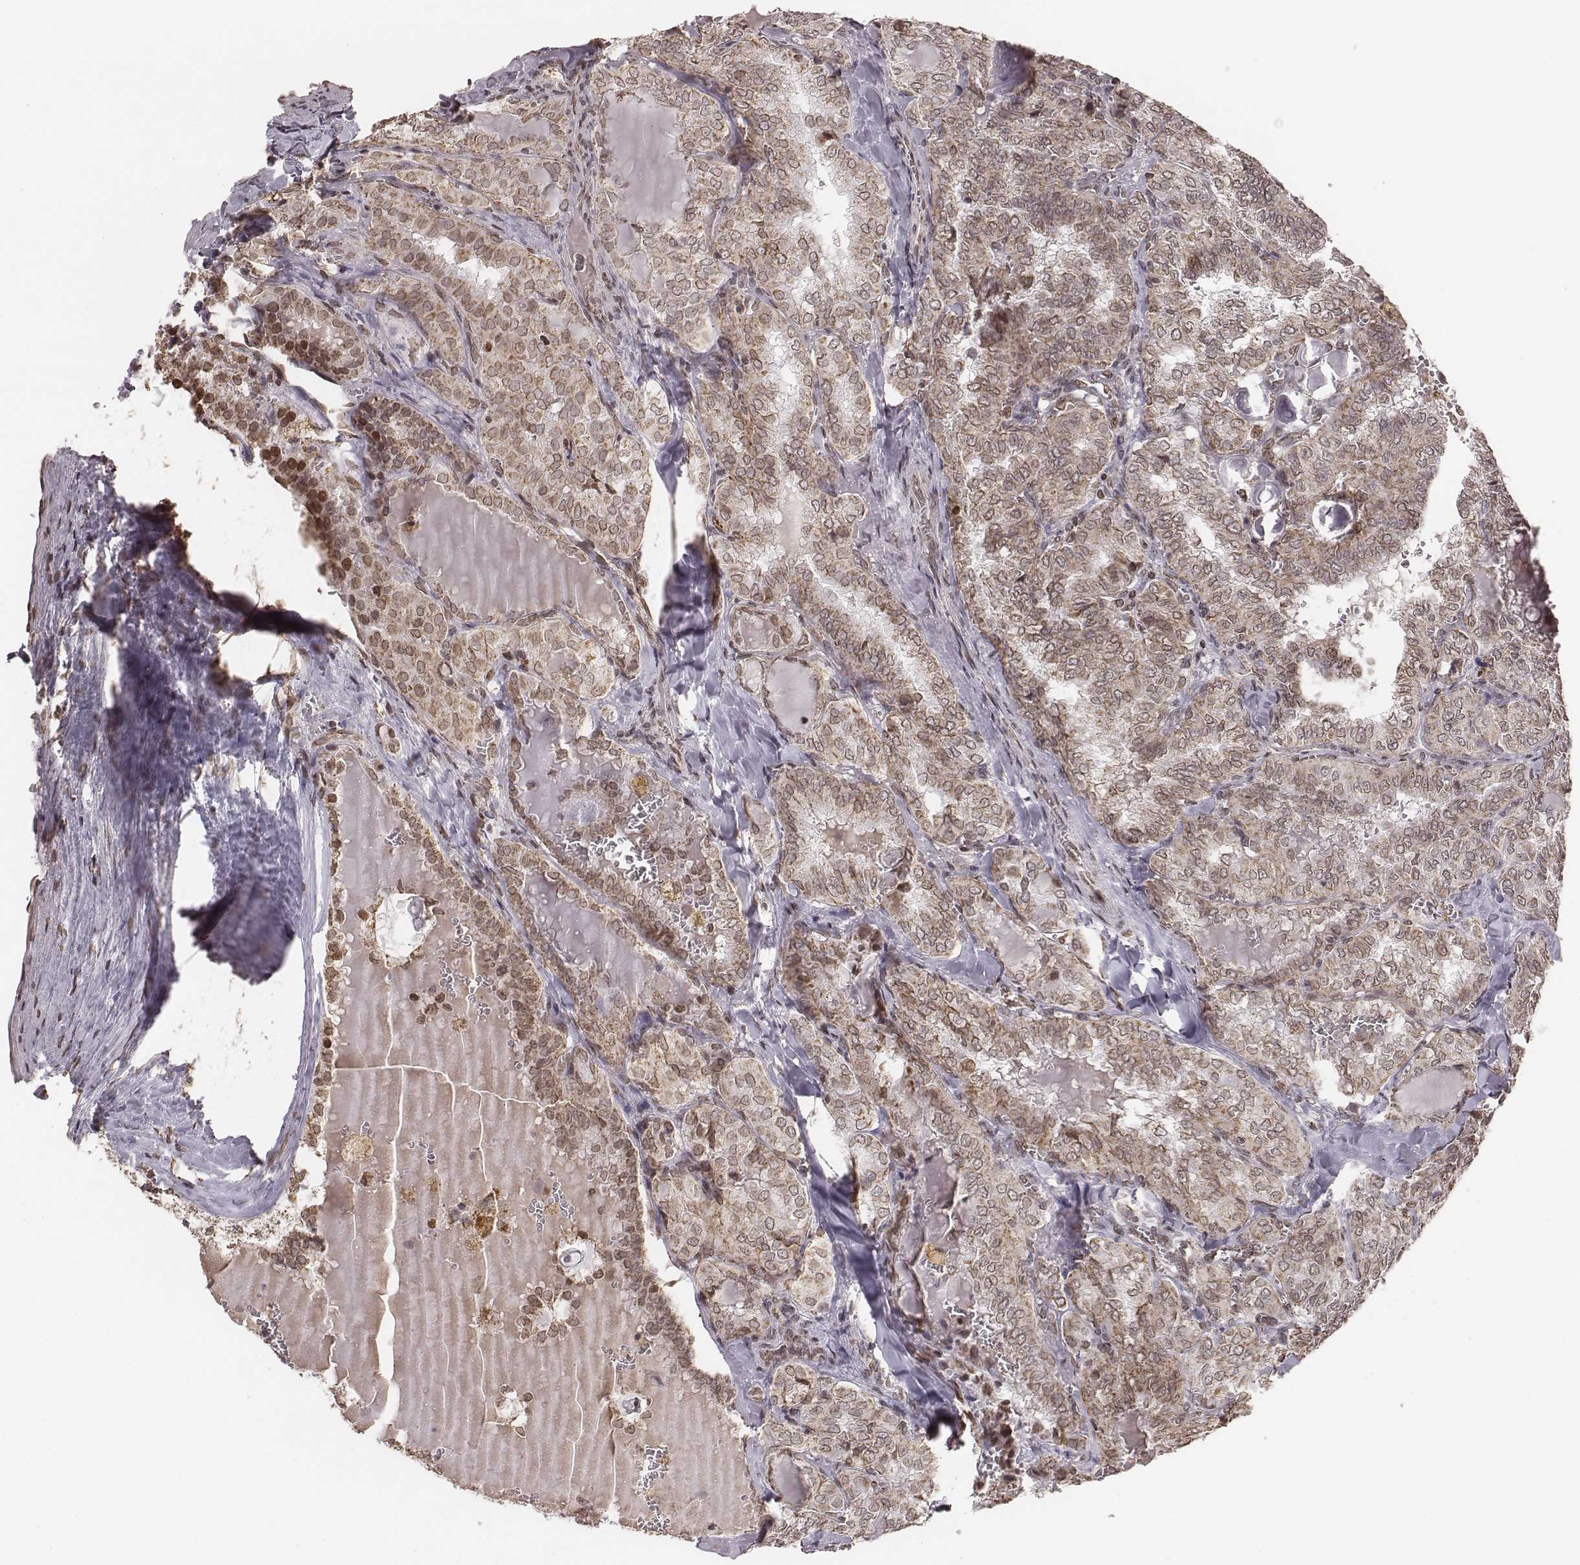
{"staining": {"intensity": "moderate", "quantity": "25%-75%", "location": "cytoplasmic/membranous"}, "tissue": "thyroid cancer", "cell_type": "Tumor cells", "image_type": "cancer", "snomed": [{"axis": "morphology", "description": "Papillary adenocarcinoma, NOS"}, {"axis": "topography", "description": "Thyroid gland"}], "caption": "An immunohistochemistry (IHC) image of neoplastic tissue is shown. Protein staining in brown shows moderate cytoplasmic/membranous positivity in thyroid cancer (papillary adenocarcinoma) within tumor cells.", "gene": "ACOT2", "patient": {"sex": "female", "age": 41}}